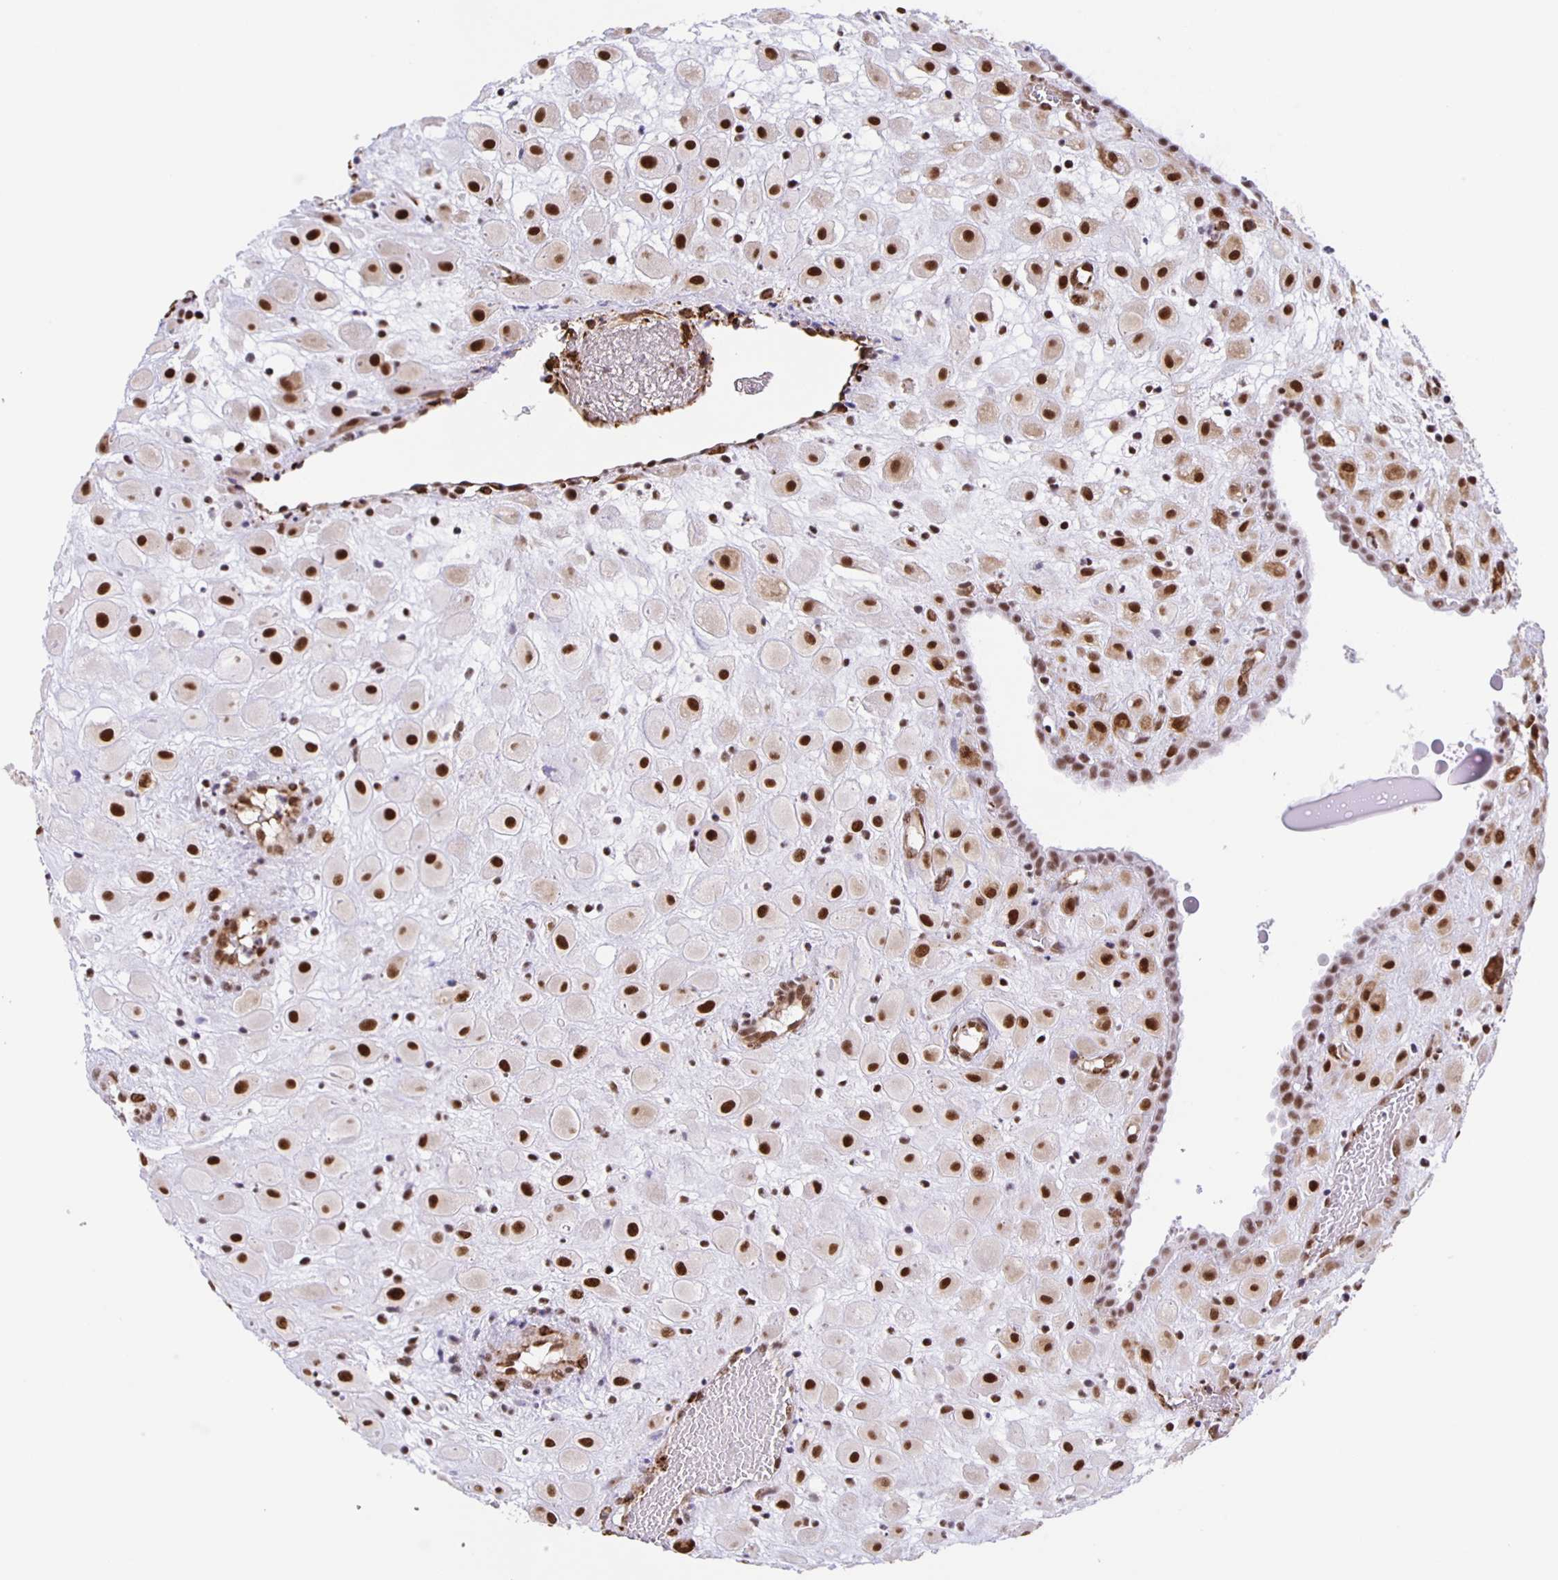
{"staining": {"intensity": "strong", "quantity": ">75%", "location": "nuclear"}, "tissue": "placenta", "cell_type": "Decidual cells", "image_type": "normal", "snomed": [{"axis": "morphology", "description": "Normal tissue, NOS"}, {"axis": "topography", "description": "Placenta"}], "caption": "Immunohistochemistry photomicrograph of unremarkable placenta: placenta stained using immunohistochemistry (IHC) shows high levels of strong protein expression localized specifically in the nuclear of decidual cells, appearing as a nuclear brown color.", "gene": "ZRANB2", "patient": {"sex": "female", "age": 24}}